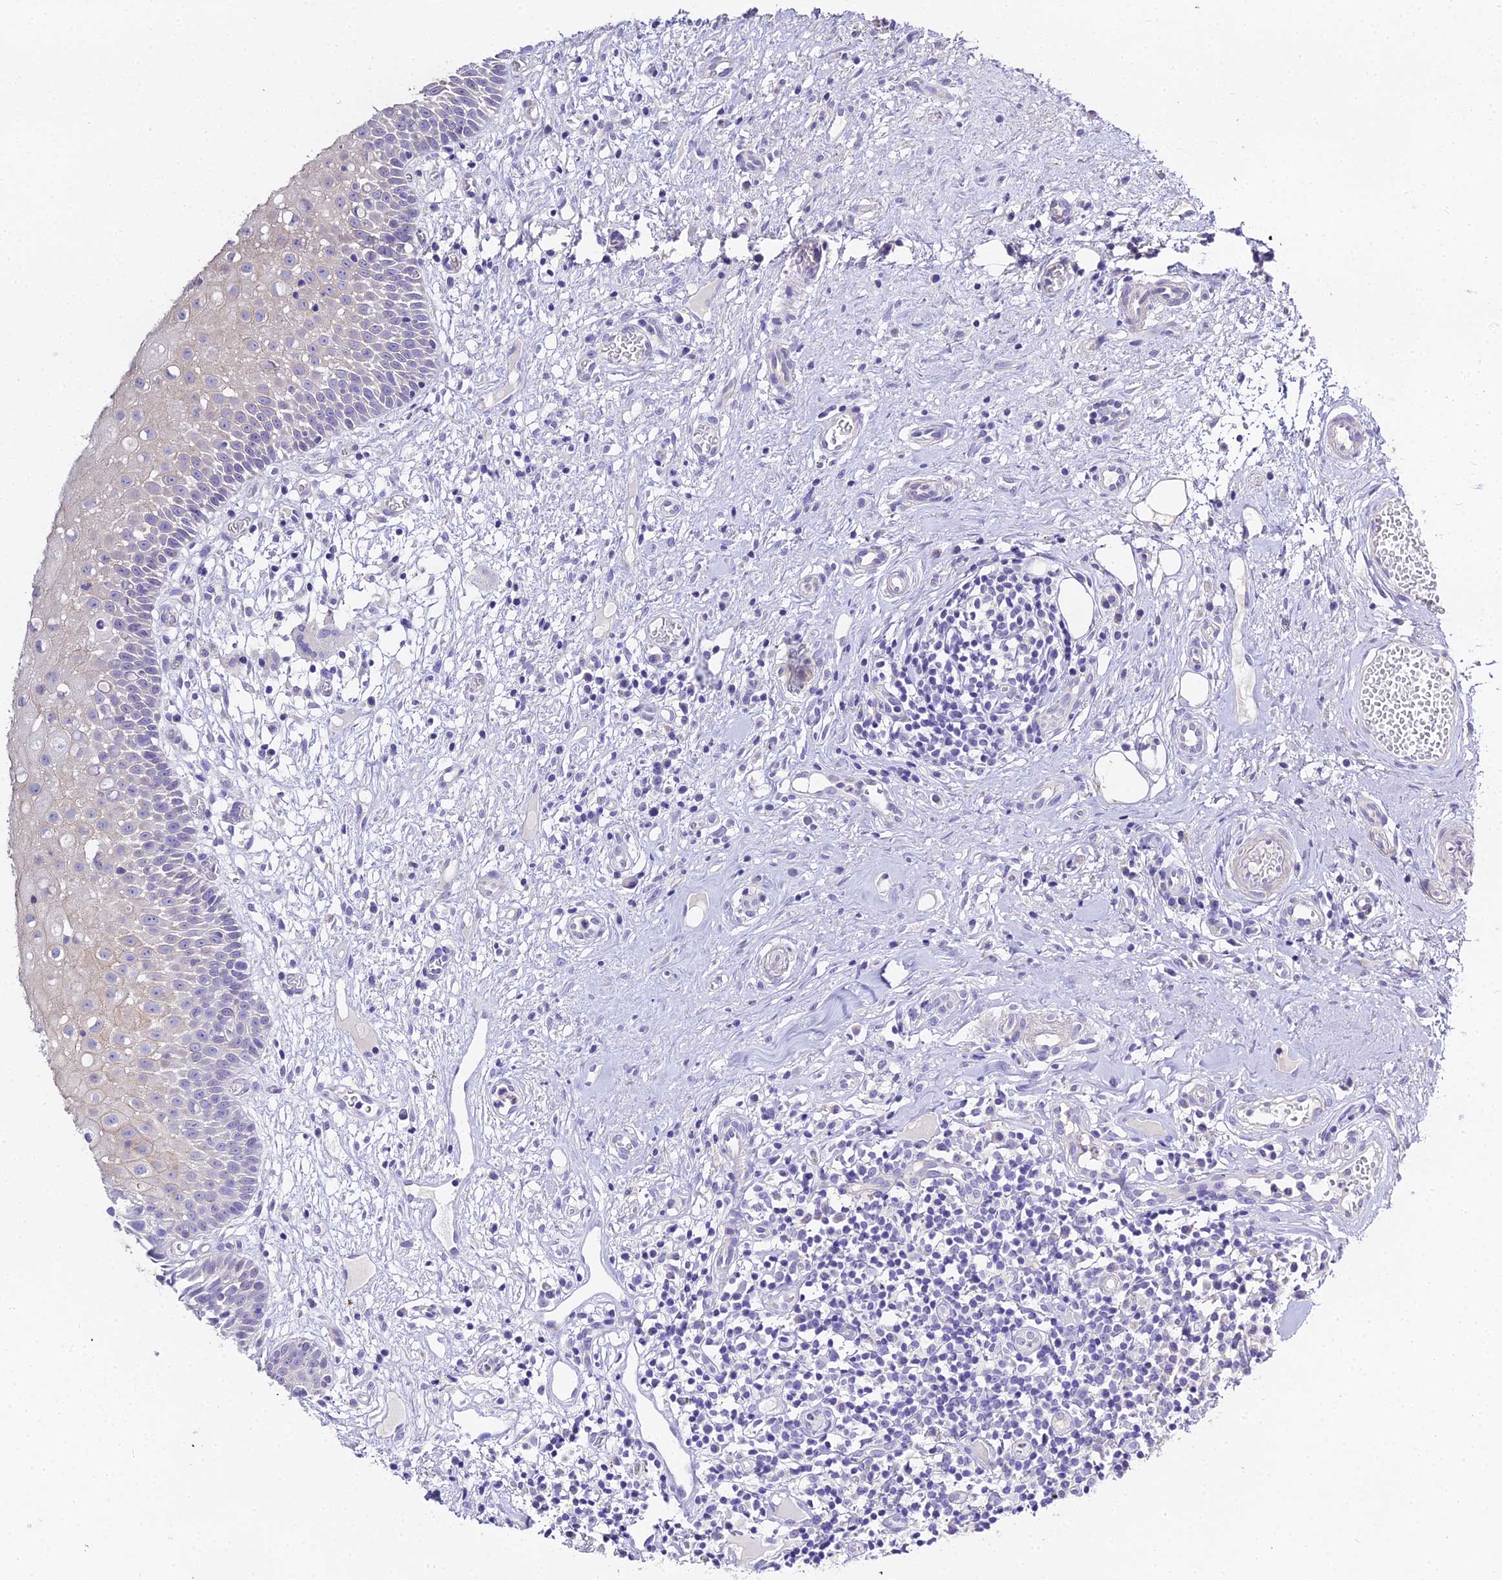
{"staining": {"intensity": "moderate", "quantity": "<25%", "location": "cytoplasmic/membranous"}, "tissue": "oral mucosa", "cell_type": "Squamous epithelial cells", "image_type": "normal", "snomed": [{"axis": "morphology", "description": "Normal tissue, NOS"}, {"axis": "topography", "description": "Oral tissue"}], "caption": "Immunohistochemical staining of unremarkable oral mucosa demonstrates <25% levels of moderate cytoplasmic/membranous protein expression in about <25% of squamous epithelial cells. The protein of interest is shown in brown color, while the nuclei are stained blue.", "gene": "GLYAT", "patient": {"sex": "female", "age": 69}}